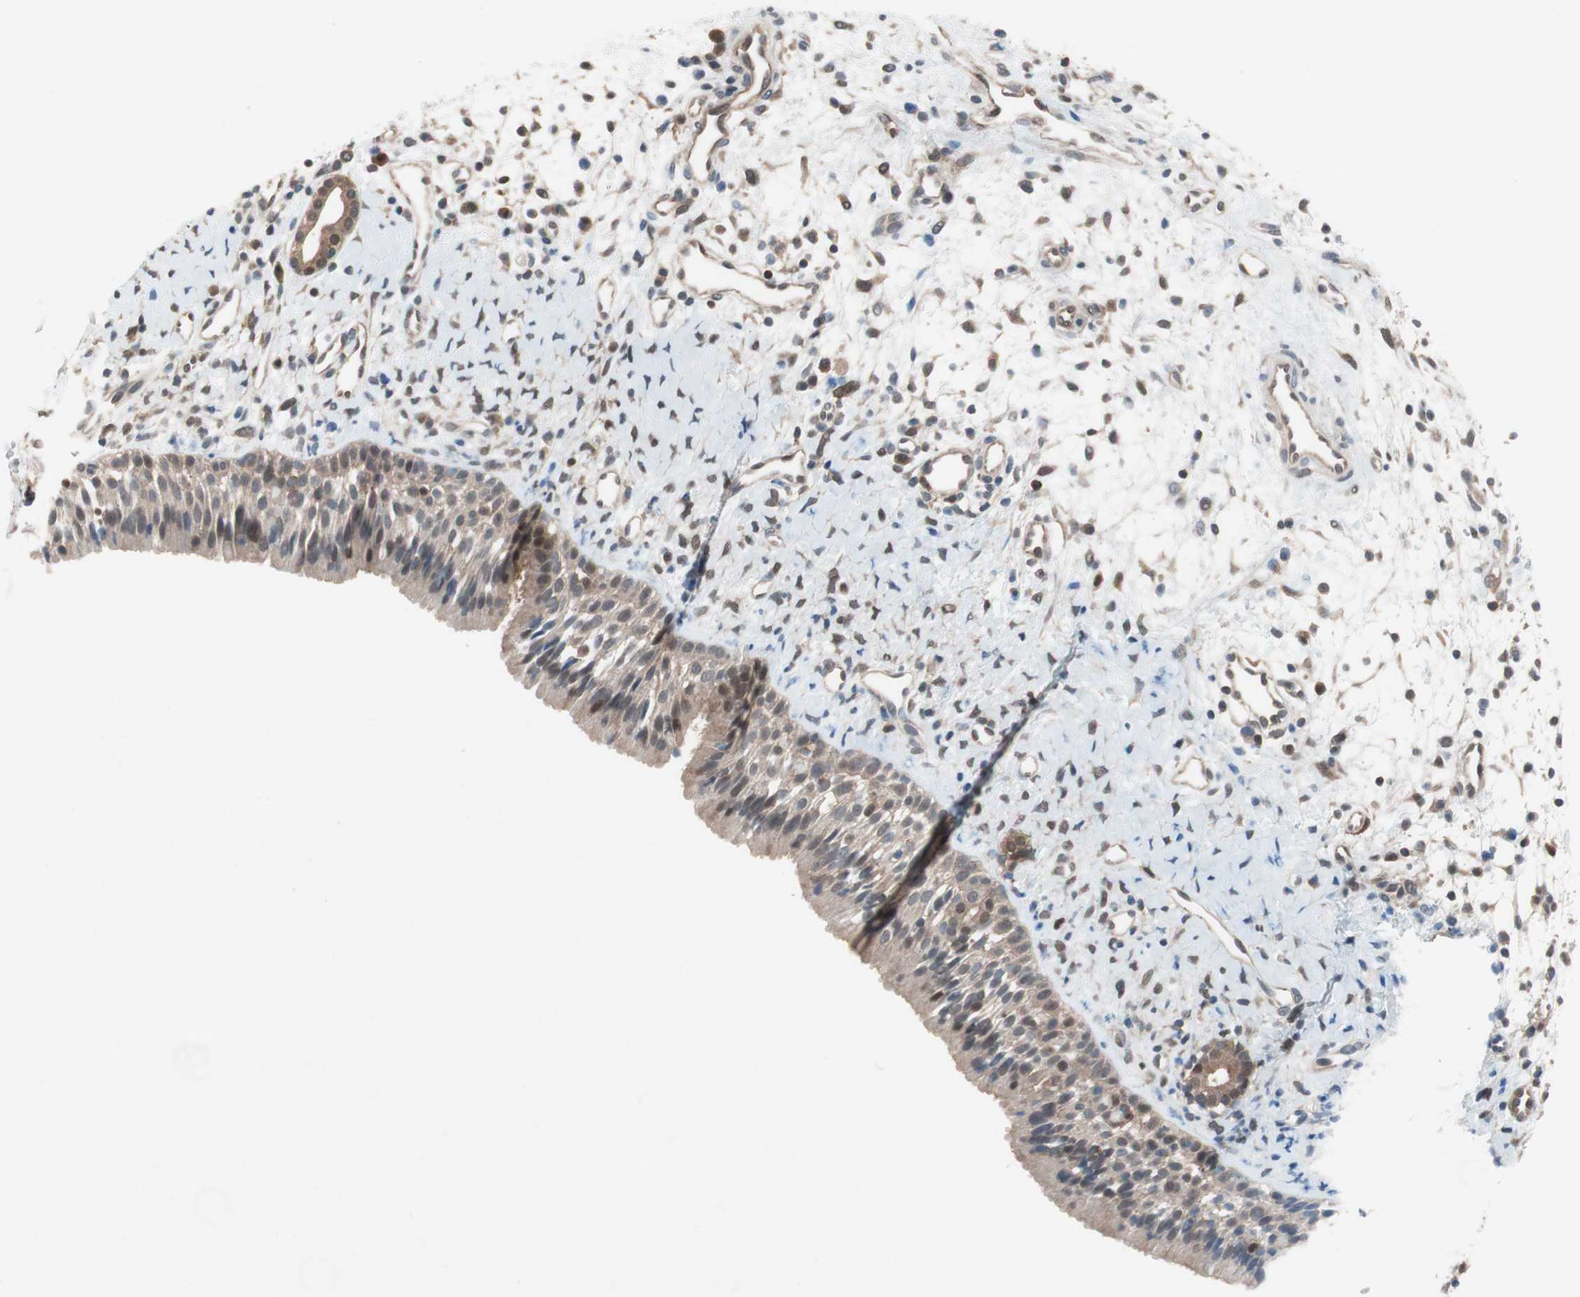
{"staining": {"intensity": "weak", "quantity": ">75%", "location": "cytoplasmic/membranous"}, "tissue": "nasopharynx", "cell_type": "Respiratory epithelial cells", "image_type": "normal", "snomed": [{"axis": "morphology", "description": "Normal tissue, NOS"}, {"axis": "topography", "description": "Nasopharynx"}], "caption": "Protein staining displays weak cytoplasmic/membranous positivity in approximately >75% of respiratory epithelial cells in unremarkable nasopharynx. The staining was performed using DAB, with brown indicating positive protein expression. Nuclei are stained blue with hematoxylin.", "gene": "GALT", "patient": {"sex": "male", "age": 22}}